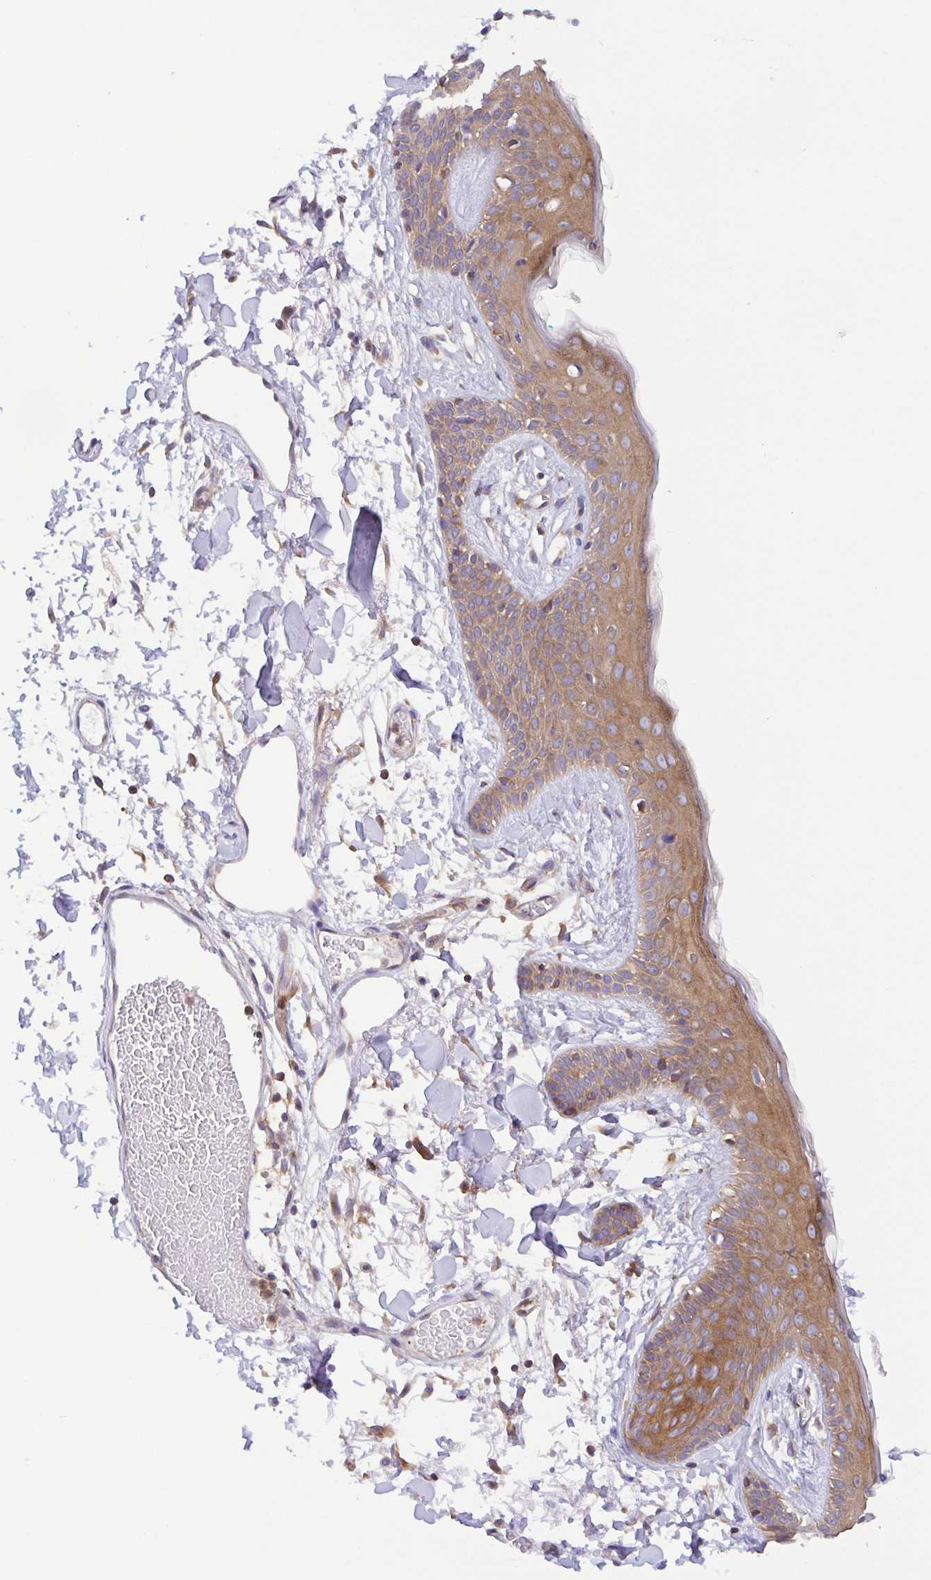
{"staining": {"intensity": "moderate", "quantity": ">75%", "location": "cytoplasmic/membranous"}, "tissue": "skin", "cell_type": "Fibroblasts", "image_type": "normal", "snomed": [{"axis": "morphology", "description": "Normal tissue, NOS"}, {"axis": "topography", "description": "Skin"}], "caption": "Brown immunohistochemical staining in normal skin reveals moderate cytoplasmic/membranous staining in approximately >75% of fibroblasts.", "gene": "KIF5B", "patient": {"sex": "male", "age": 79}}